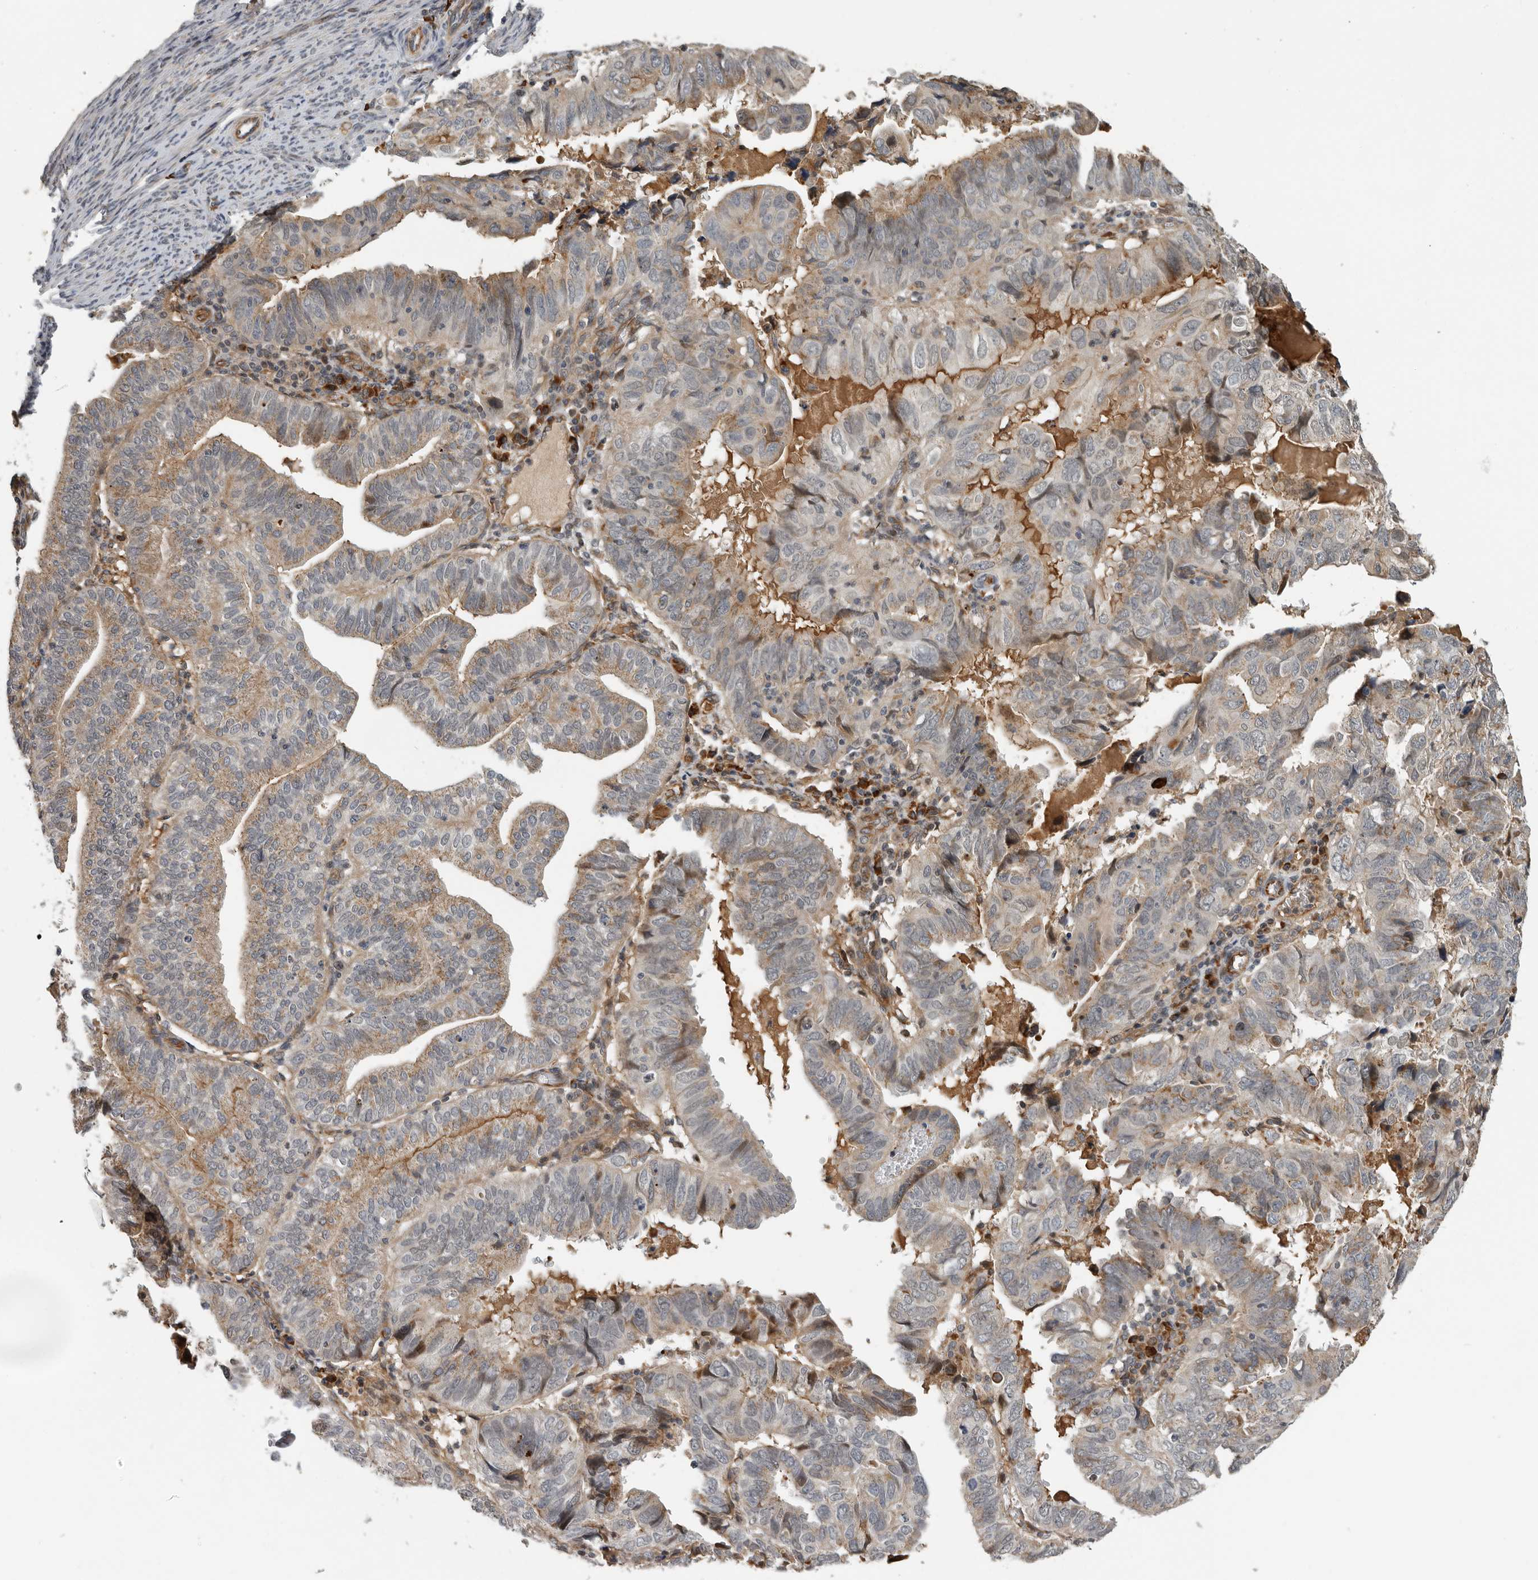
{"staining": {"intensity": "weak", "quantity": "25%-75%", "location": "cytoplasmic/membranous"}, "tissue": "endometrial cancer", "cell_type": "Tumor cells", "image_type": "cancer", "snomed": [{"axis": "morphology", "description": "Adenocarcinoma, NOS"}, {"axis": "topography", "description": "Uterus"}], "caption": "Immunohistochemical staining of adenocarcinoma (endometrial) exhibits low levels of weak cytoplasmic/membranous protein expression in approximately 25%-75% of tumor cells.", "gene": "RNF157", "patient": {"sex": "female", "age": 77}}